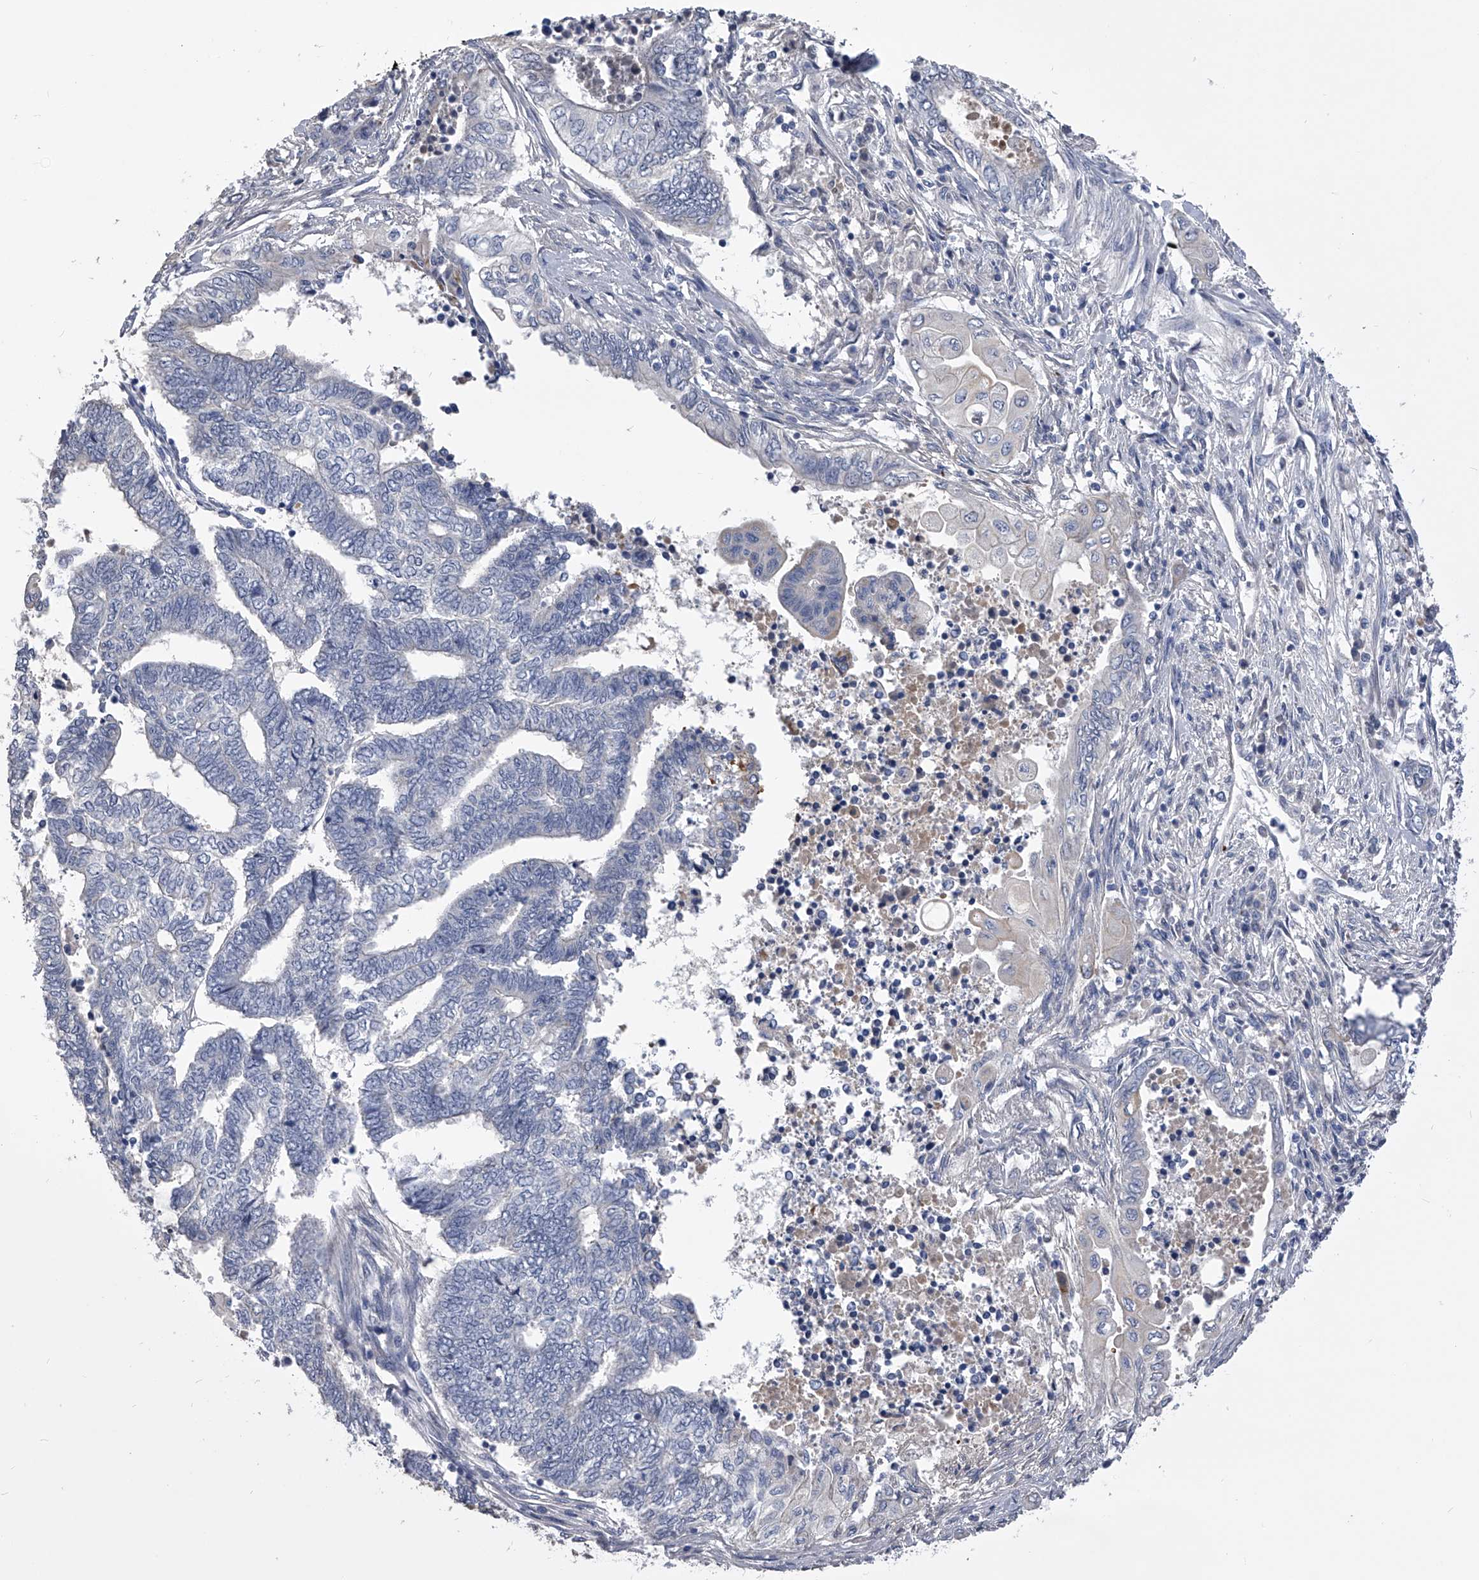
{"staining": {"intensity": "strong", "quantity": "<25%", "location": "cytoplasmic/membranous"}, "tissue": "endometrial cancer", "cell_type": "Tumor cells", "image_type": "cancer", "snomed": [{"axis": "morphology", "description": "Adenocarcinoma, NOS"}, {"axis": "topography", "description": "Uterus"}, {"axis": "topography", "description": "Endometrium"}], "caption": "This is an image of IHC staining of endometrial cancer, which shows strong expression in the cytoplasmic/membranous of tumor cells.", "gene": "MDN1", "patient": {"sex": "female", "age": 70}}